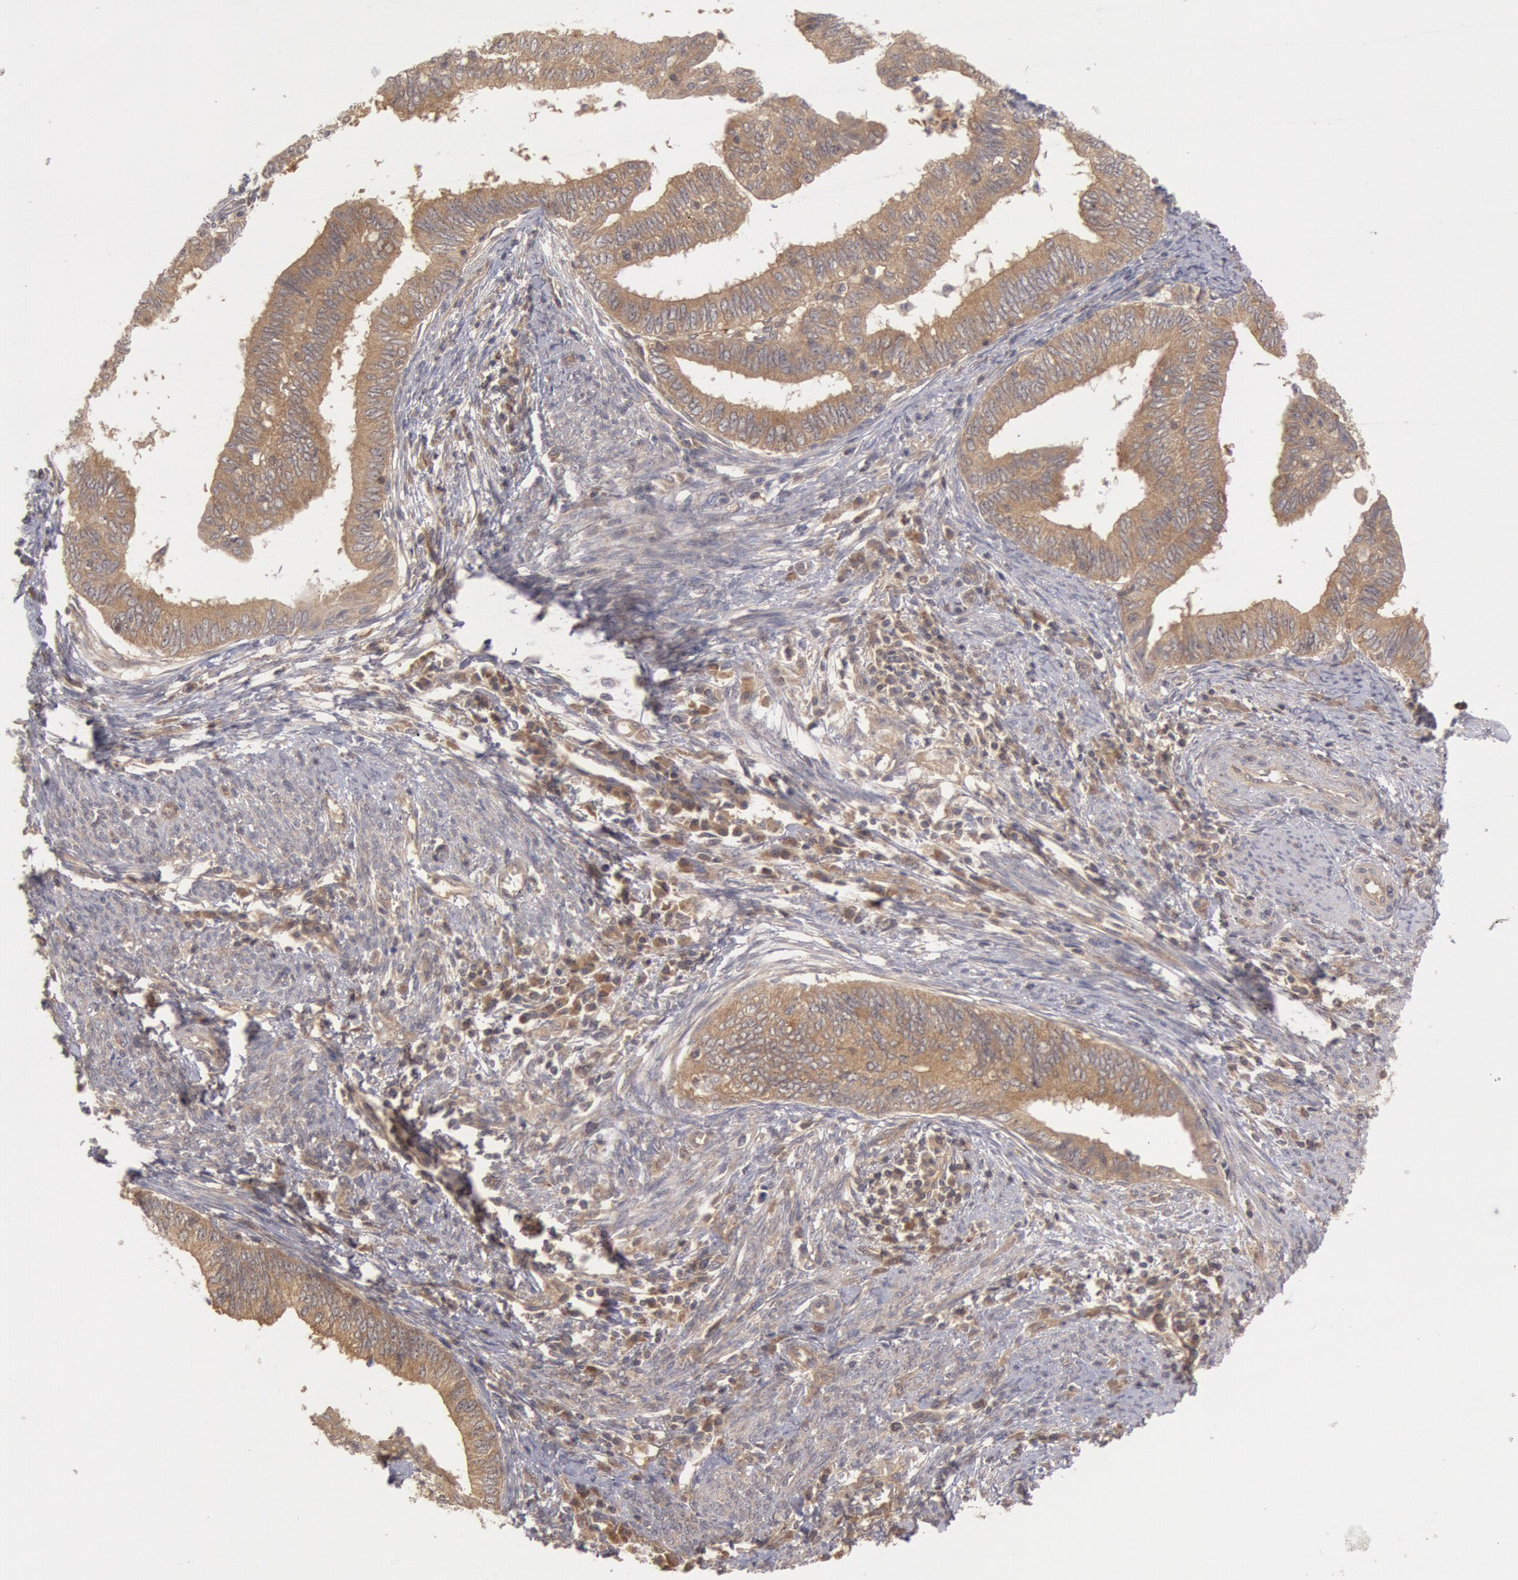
{"staining": {"intensity": "weak", "quantity": ">75%", "location": "cytoplasmic/membranous"}, "tissue": "endometrial cancer", "cell_type": "Tumor cells", "image_type": "cancer", "snomed": [{"axis": "morphology", "description": "Adenocarcinoma, NOS"}, {"axis": "topography", "description": "Endometrium"}], "caption": "This image displays immunohistochemistry (IHC) staining of endometrial adenocarcinoma, with low weak cytoplasmic/membranous positivity in about >75% of tumor cells.", "gene": "BRAF", "patient": {"sex": "female", "age": 66}}